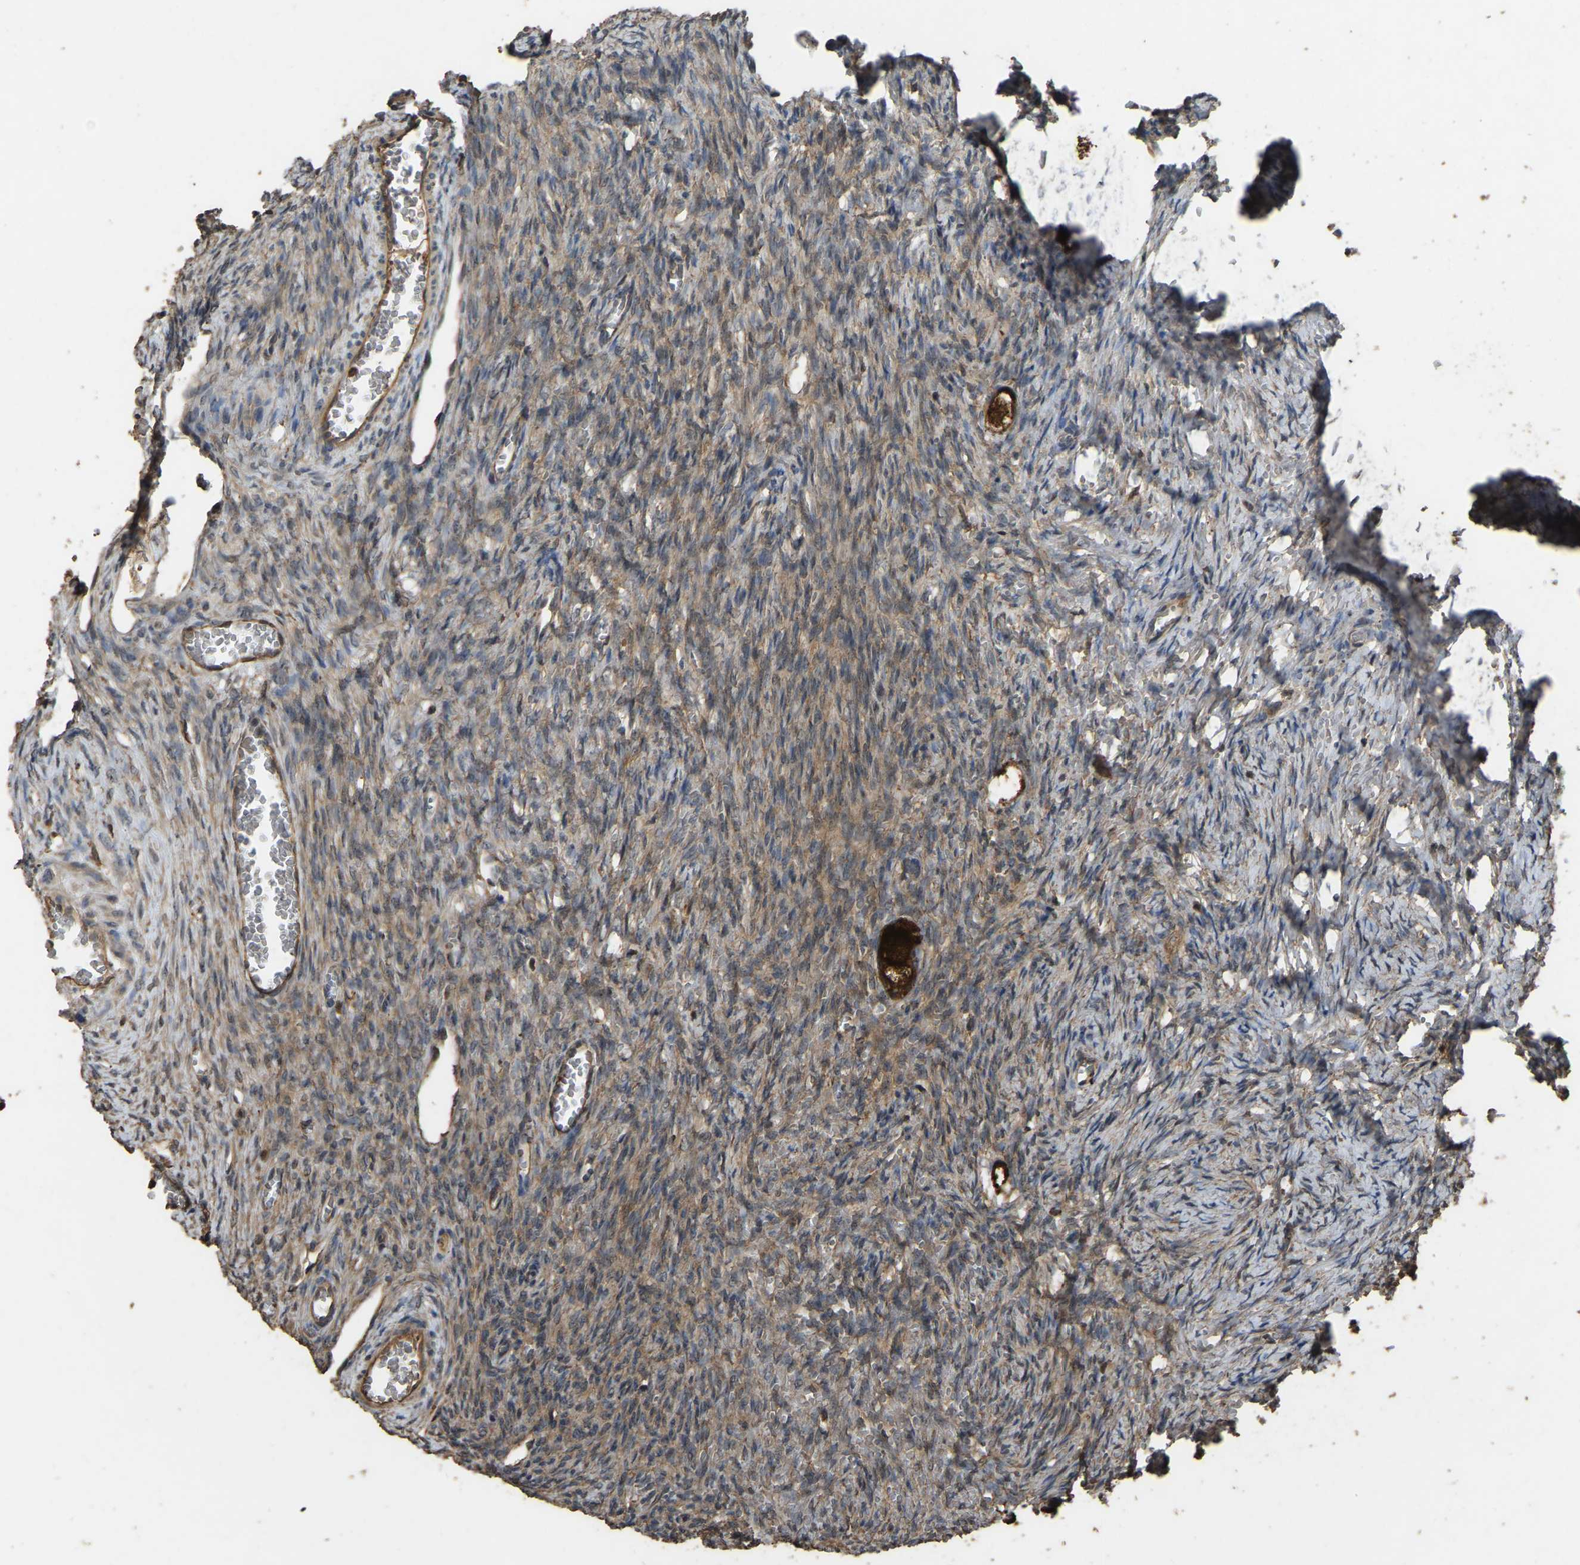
{"staining": {"intensity": "strong", "quantity": ">75%", "location": "cytoplasmic/membranous"}, "tissue": "ovary", "cell_type": "Follicle cells", "image_type": "normal", "snomed": [{"axis": "morphology", "description": "Normal tissue, NOS"}, {"axis": "topography", "description": "Ovary"}], "caption": "A brown stain labels strong cytoplasmic/membranous staining of a protein in follicle cells of benign ovary. (DAB (3,3'-diaminobenzidine) IHC, brown staining for protein, blue staining for nuclei).", "gene": "FHIT", "patient": {"sex": "female", "age": 27}}